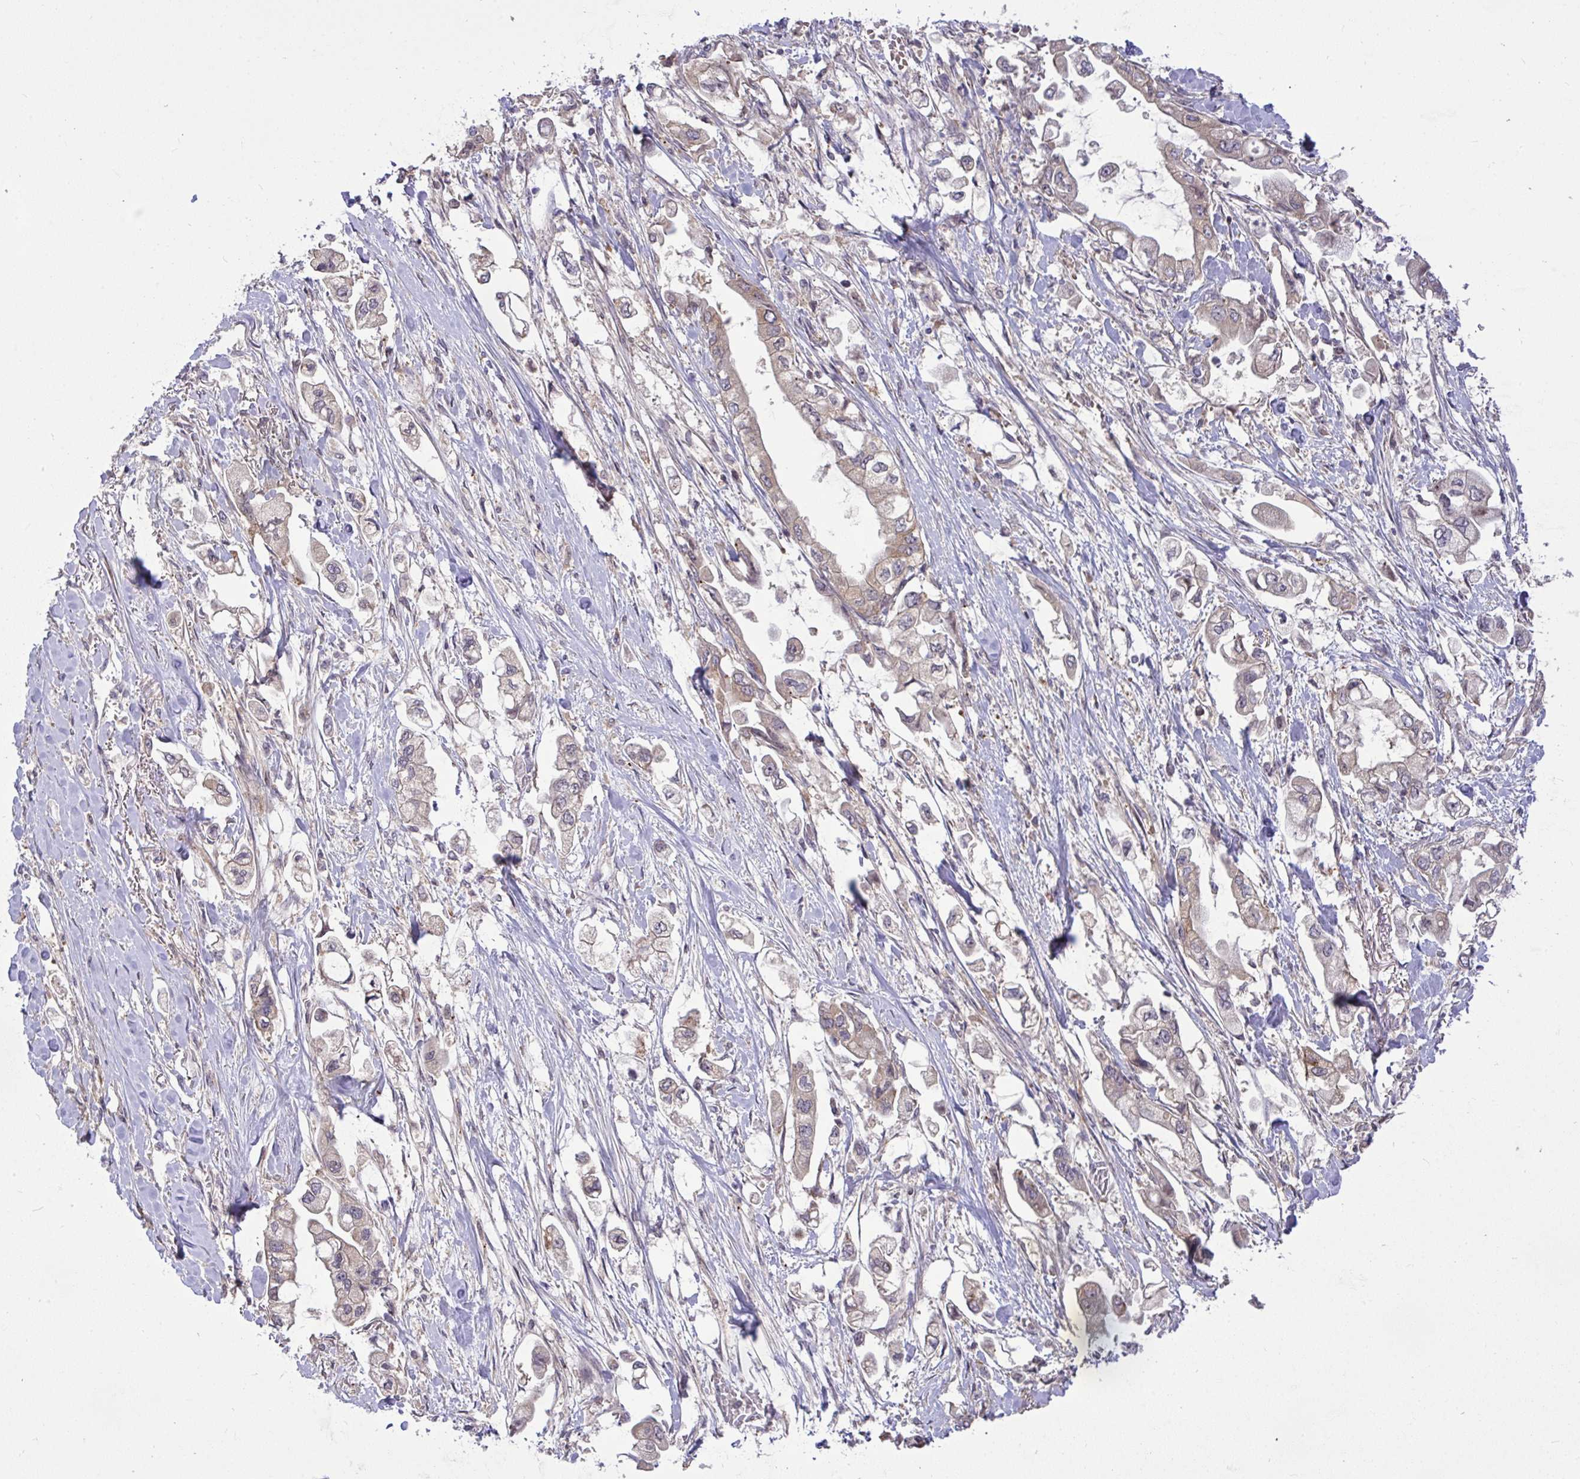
{"staining": {"intensity": "weak", "quantity": "<25%", "location": "cytoplasmic/membranous"}, "tissue": "stomach cancer", "cell_type": "Tumor cells", "image_type": "cancer", "snomed": [{"axis": "morphology", "description": "Adenocarcinoma, NOS"}, {"axis": "topography", "description": "Stomach"}], "caption": "An image of adenocarcinoma (stomach) stained for a protein displays no brown staining in tumor cells. (Stains: DAB immunohistochemistry with hematoxylin counter stain, Microscopy: brightfield microscopy at high magnification).", "gene": "SLC9A6", "patient": {"sex": "male", "age": 62}}